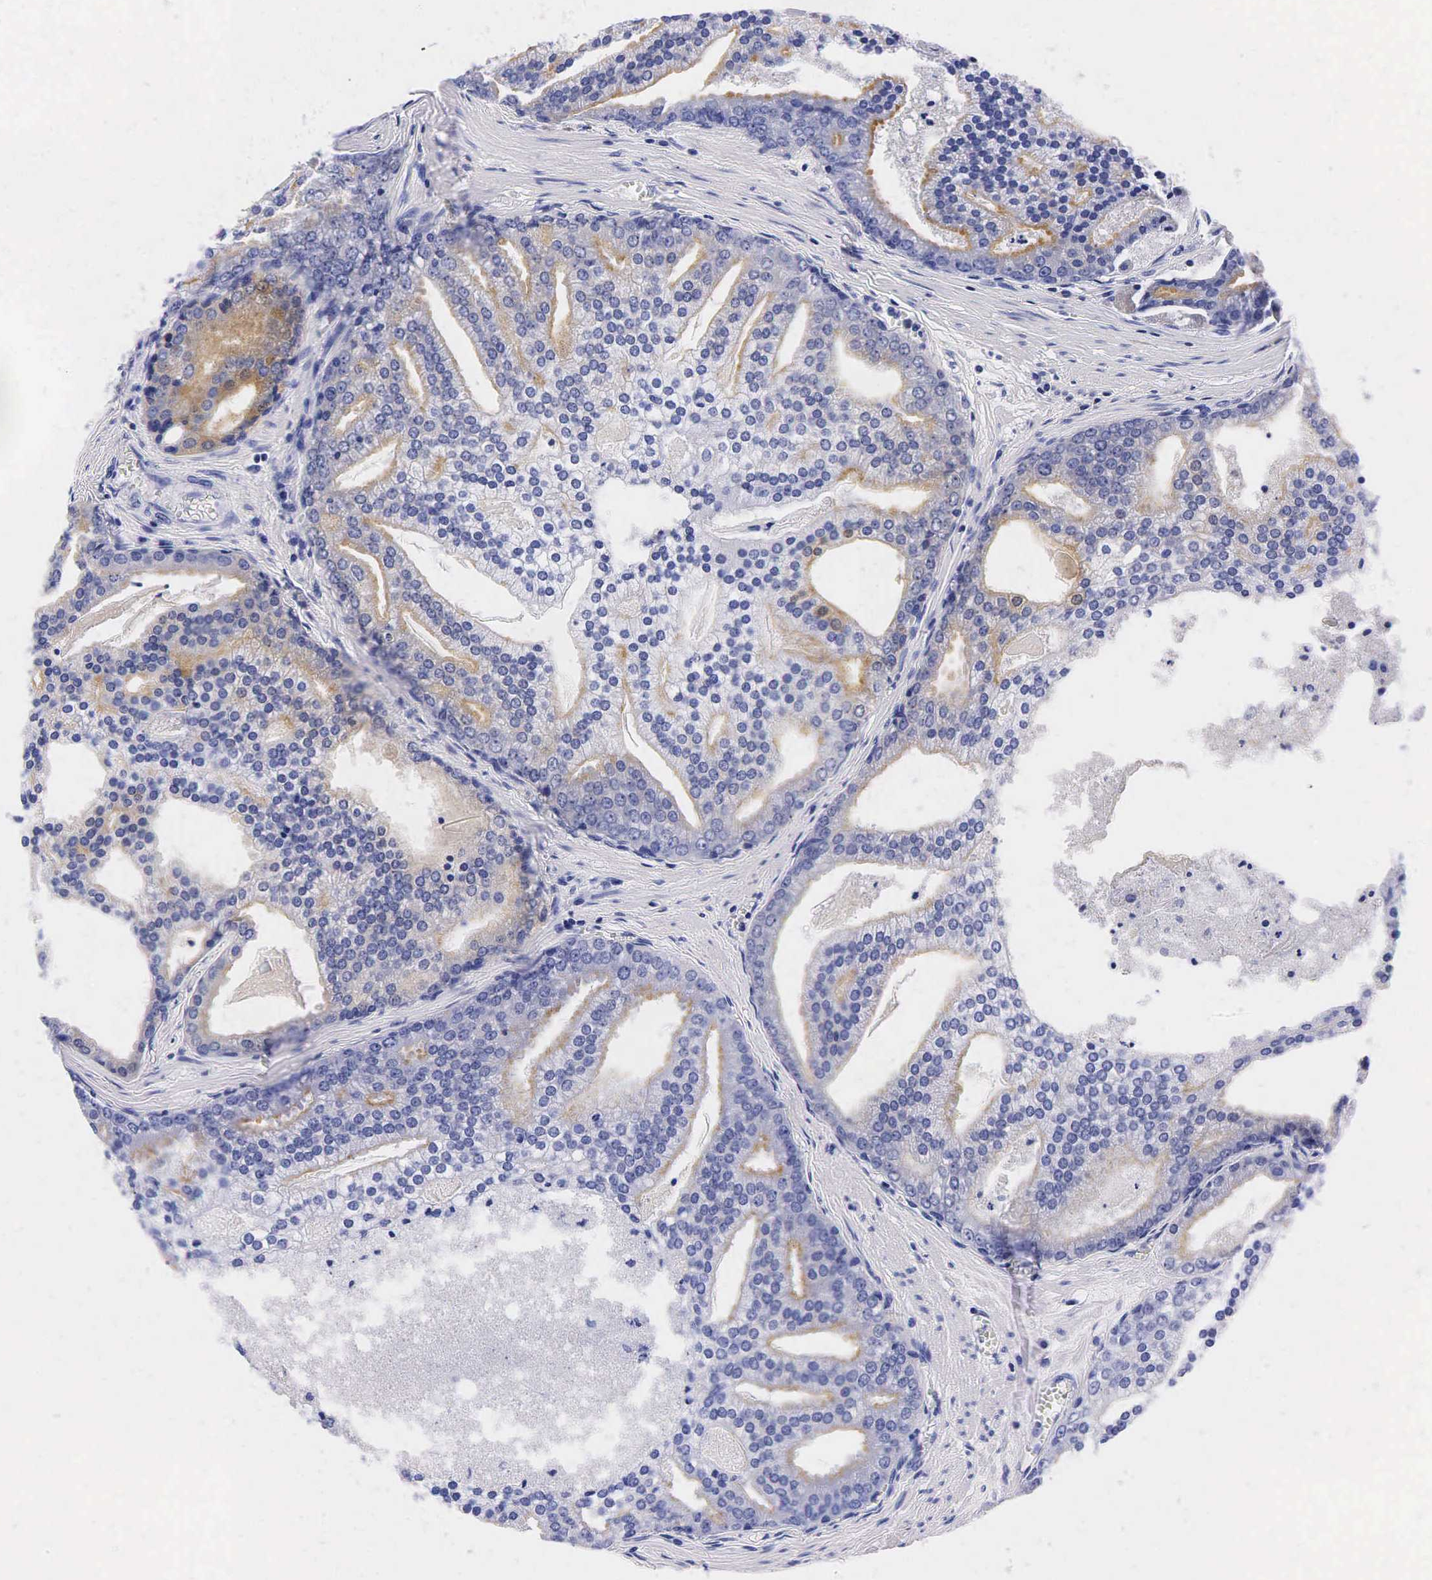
{"staining": {"intensity": "strong", "quantity": ">75%", "location": "cytoplasmic/membranous"}, "tissue": "prostate cancer", "cell_type": "Tumor cells", "image_type": "cancer", "snomed": [{"axis": "morphology", "description": "Adenocarcinoma, High grade"}, {"axis": "topography", "description": "Prostate"}], "caption": "Prostate adenocarcinoma (high-grade) stained with DAB (3,3'-diaminobenzidine) immunohistochemistry (IHC) demonstrates high levels of strong cytoplasmic/membranous expression in about >75% of tumor cells. (DAB = brown stain, brightfield microscopy at high magnification).", "gene": "KLK3", "patient": {"sex": "male", "age": 56}}